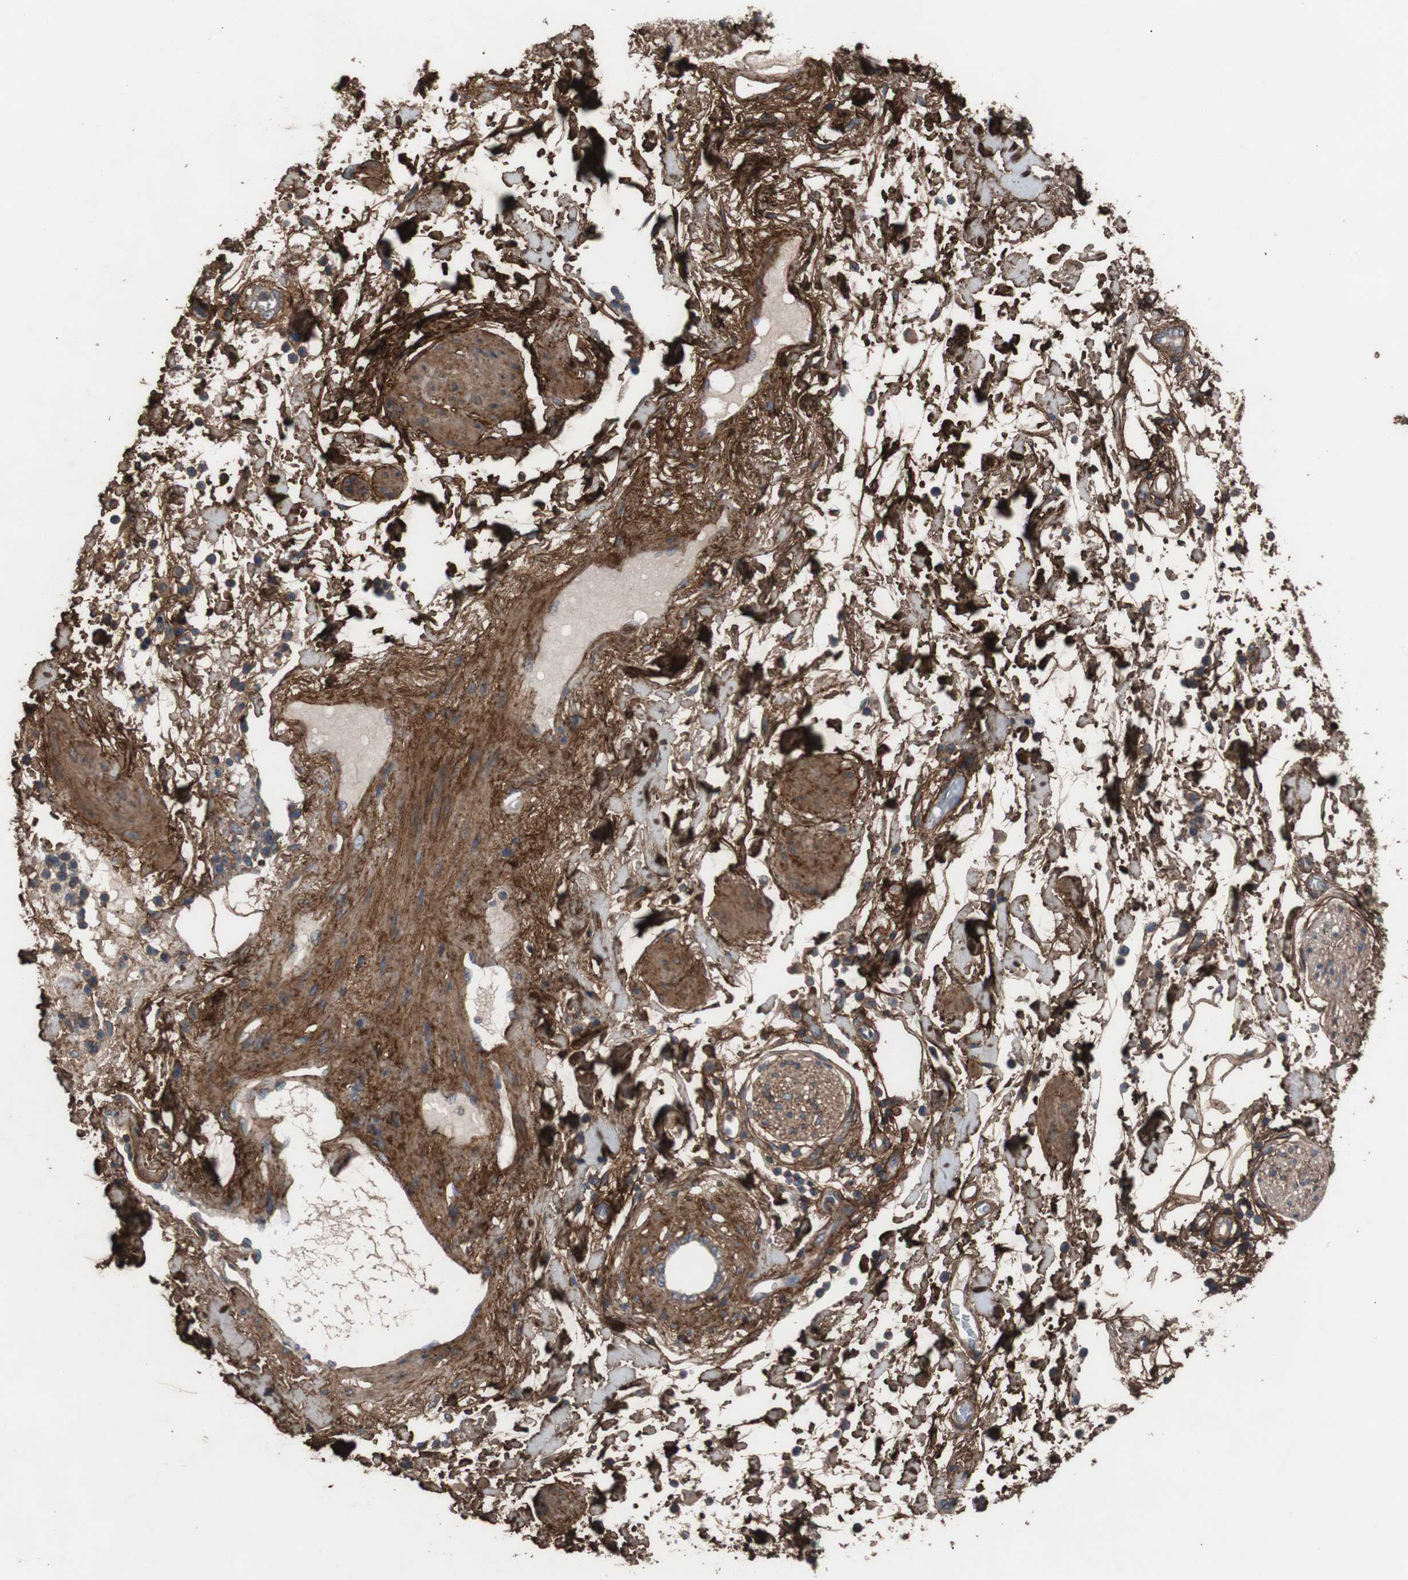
{"staining": {"intensity": "strong", "quantity": ">75%", "location": "cytoplasmic/membranous"}, "tissue": "adipose tissue", "cell_type": "Adipocytes", "image_type": "normal", "snomed": [{"axis": "morphology", "description": "Normal tissue, NOS"}, {"axis": "topography", "description": "Soft tissue"}, {"axis": "topography", "description": "Peripheral nerve tissue"}], "caption": "Protein expression analysis of normal adipose tissue displays strong cytoplasmic/membranous expression in about >75% of adipocytes.", "gene": "COL6A2", "patient": {"sex": "female", "age": 71}}